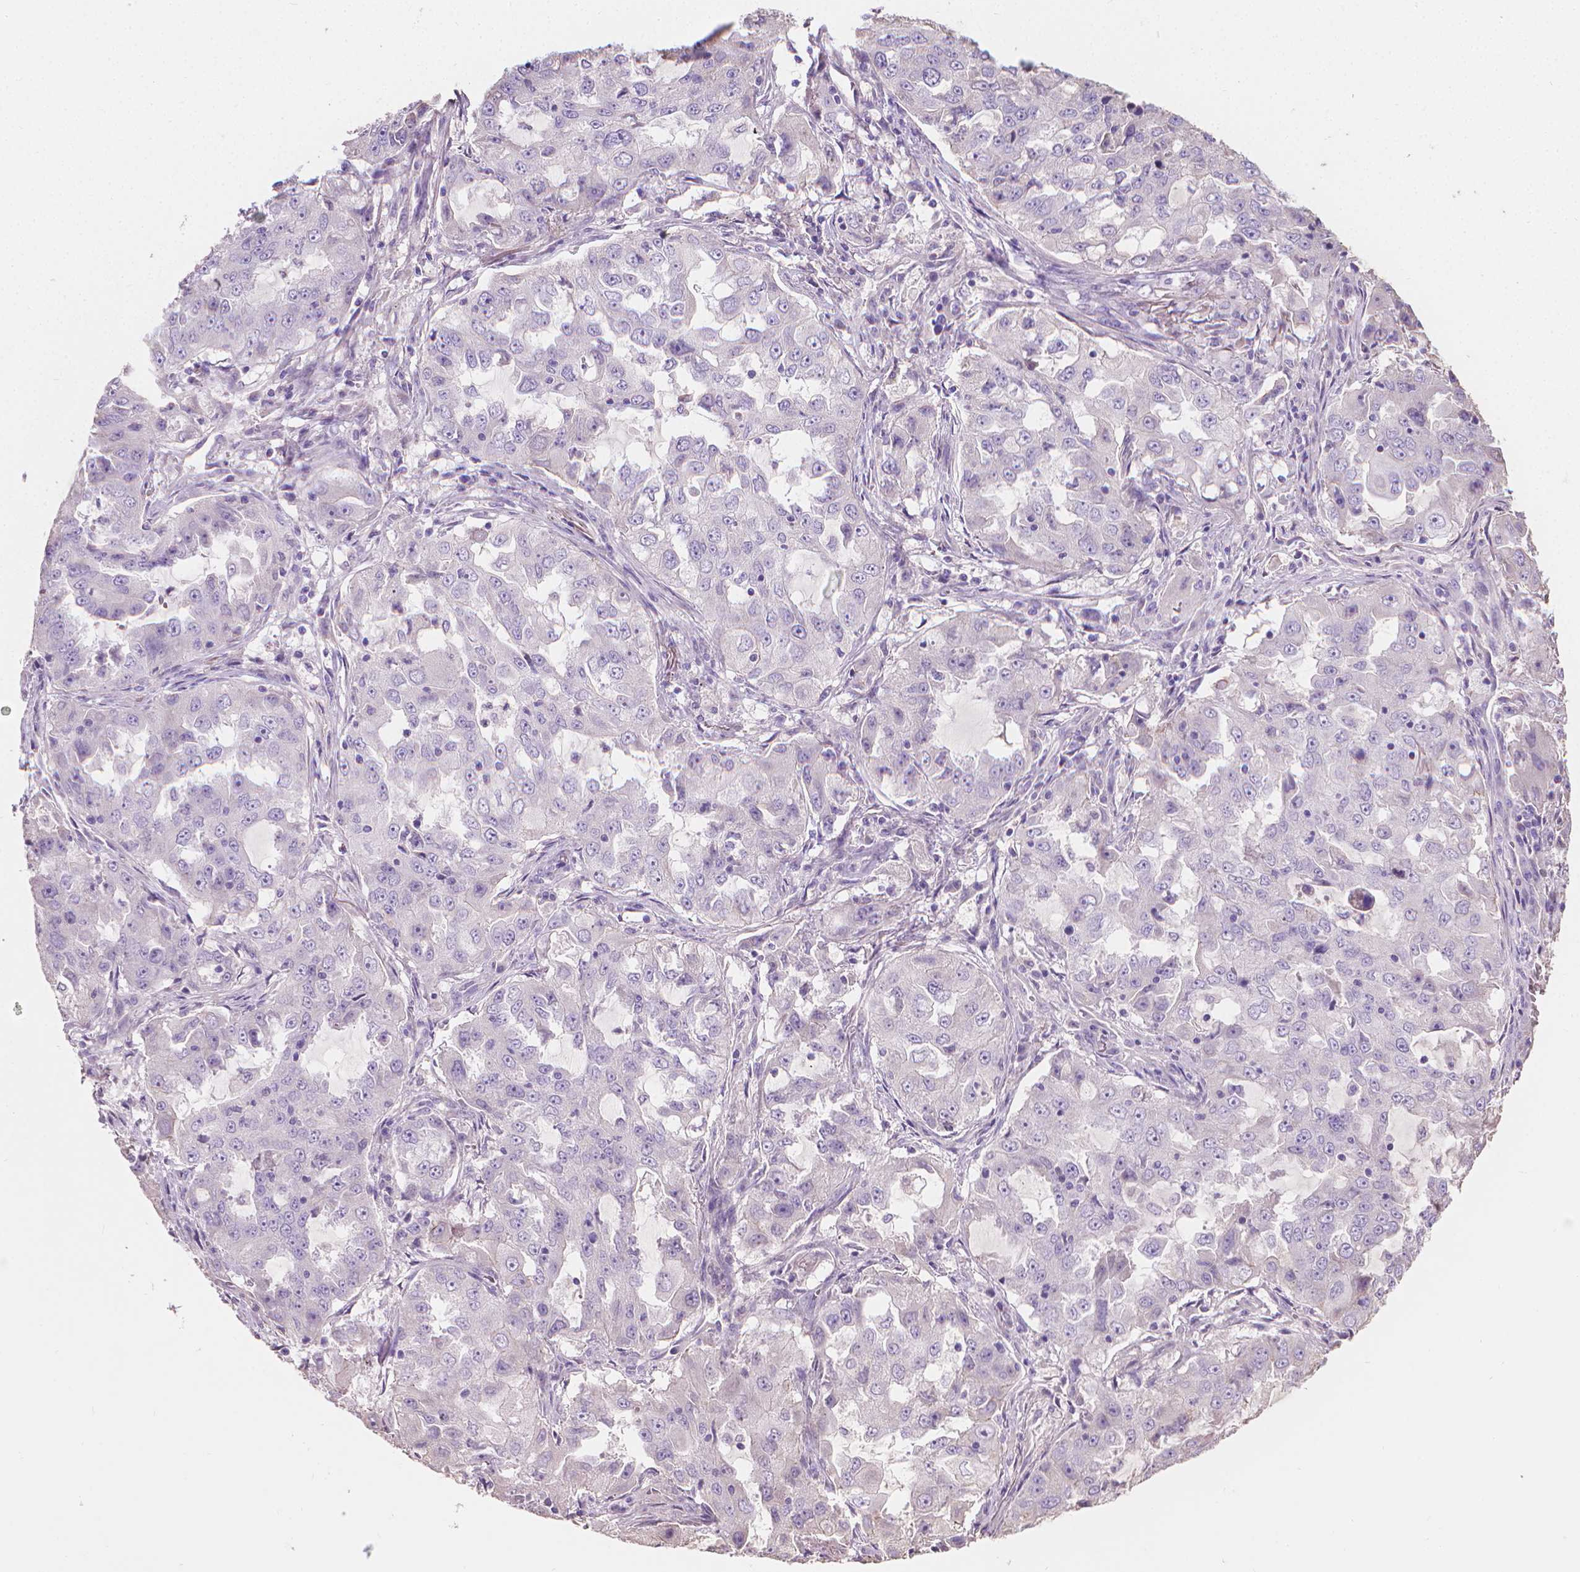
{"staining": {"intensity": "negative", "quantity": "none", "location": "none"}, "tissue": "lung cancer", "cell_type": "Tumor cells", "image_type": "cancer", "snomed": [{"axis": "morphology", "description": "Adenocarcinoma, NOS"}, {"axis": "topography", "description": "Lung"}], "caption": "DAB (3,3'-diaminobenzidine) immunohistochemical staining of lung cancer shows no significant positivity in tumor cells. The staining was performed using DAB (3,3'-diaminobenzidine) to visualize the protein expression in brown, while the nuclei were stained in blue with hematoxylin (Magnification: 20x).", "gene": "CABCOCO1", "patient": {"sex": "female", "age": 61}}